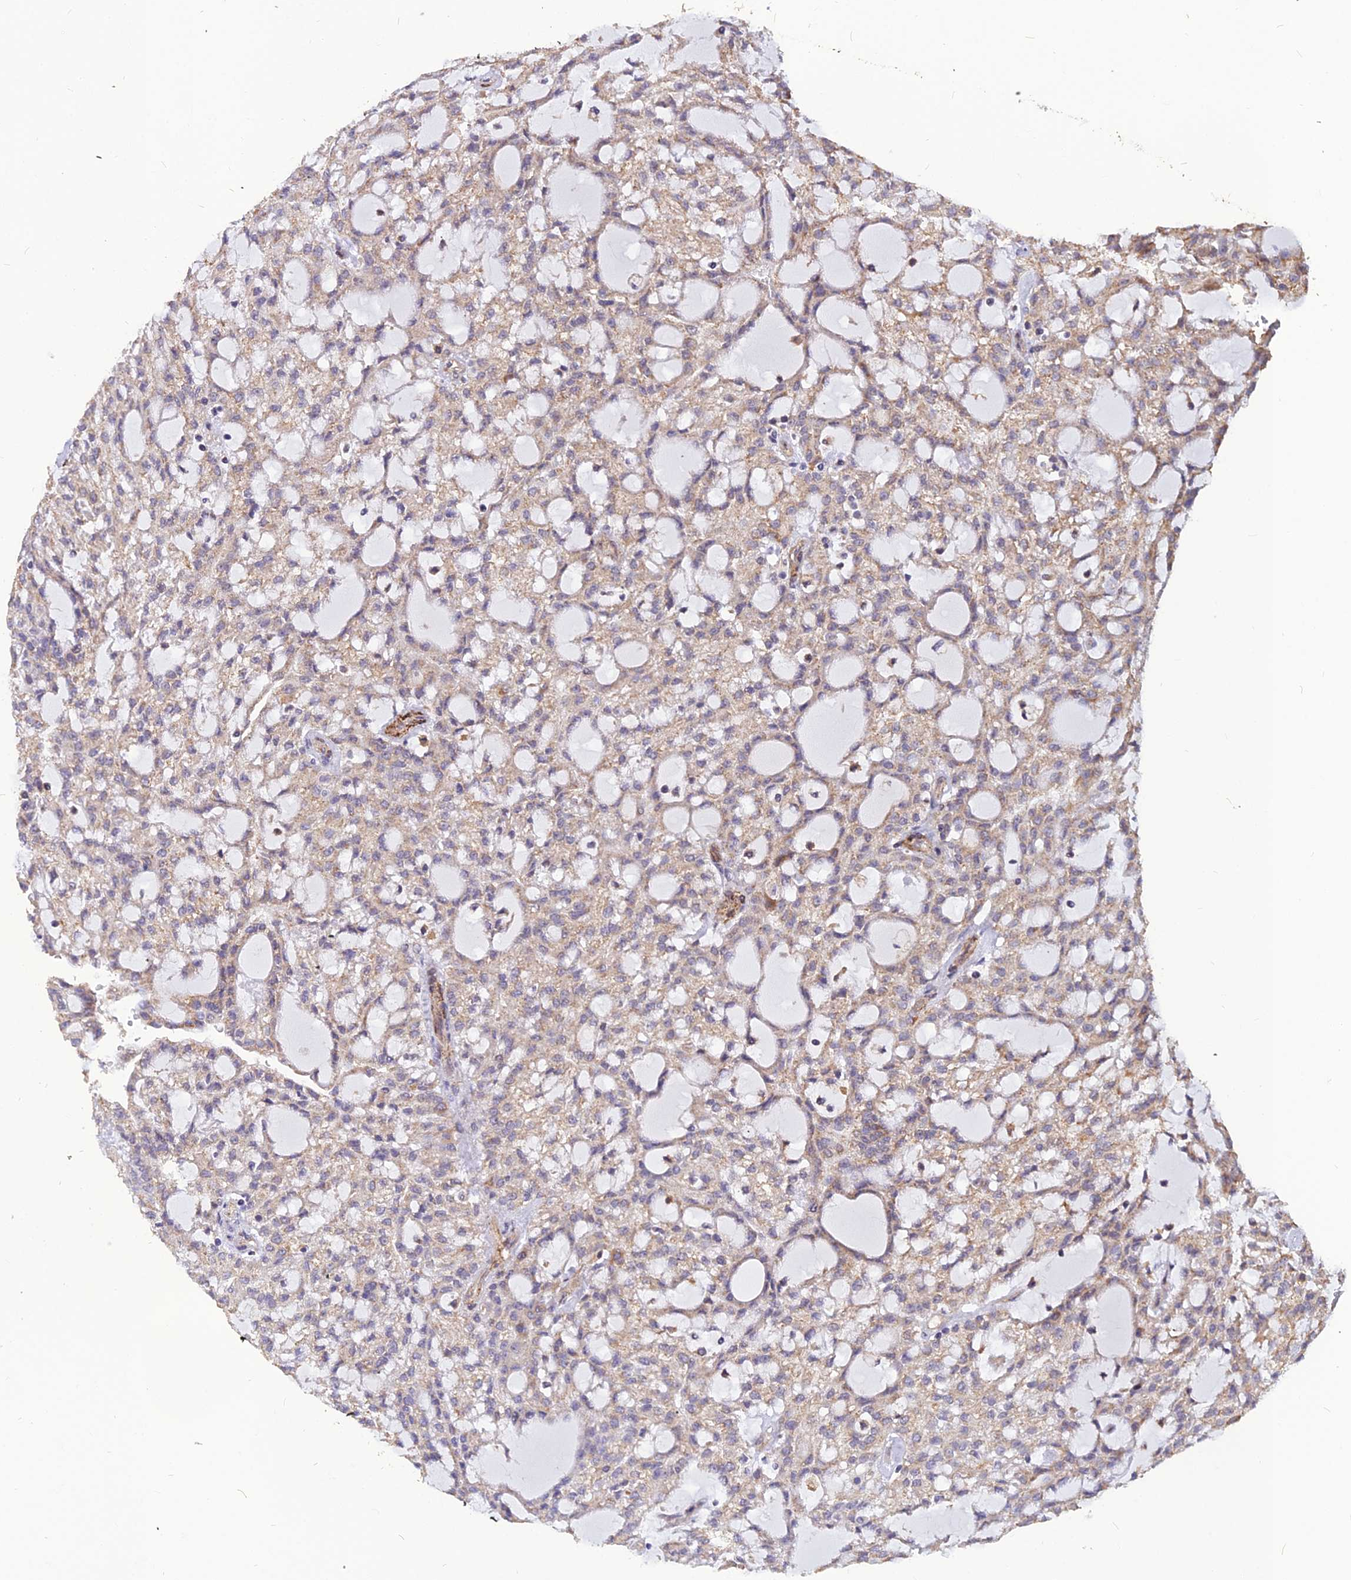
{"staining": {"intensity": "weak", "quantity": "25%-75%", "location": "cytoplasmic/membranous"}, "tissue": "renal cancer", "cell_type": "Tumor cells", "image_type": "cancer", "snomed": [{"axis": "morphology", "description": "Adenocarcinoma, NOS"}, {"axis": "topography", "description": "Kidney"}], "caption": "Protein expression analysis of human renal adenocarcinoma reveals weak cytoplasmic/membranous staining in about 25%-75% of tumor cells.", "gene": "LEKR1", "patient": {"sex": "male", "age": 63}}